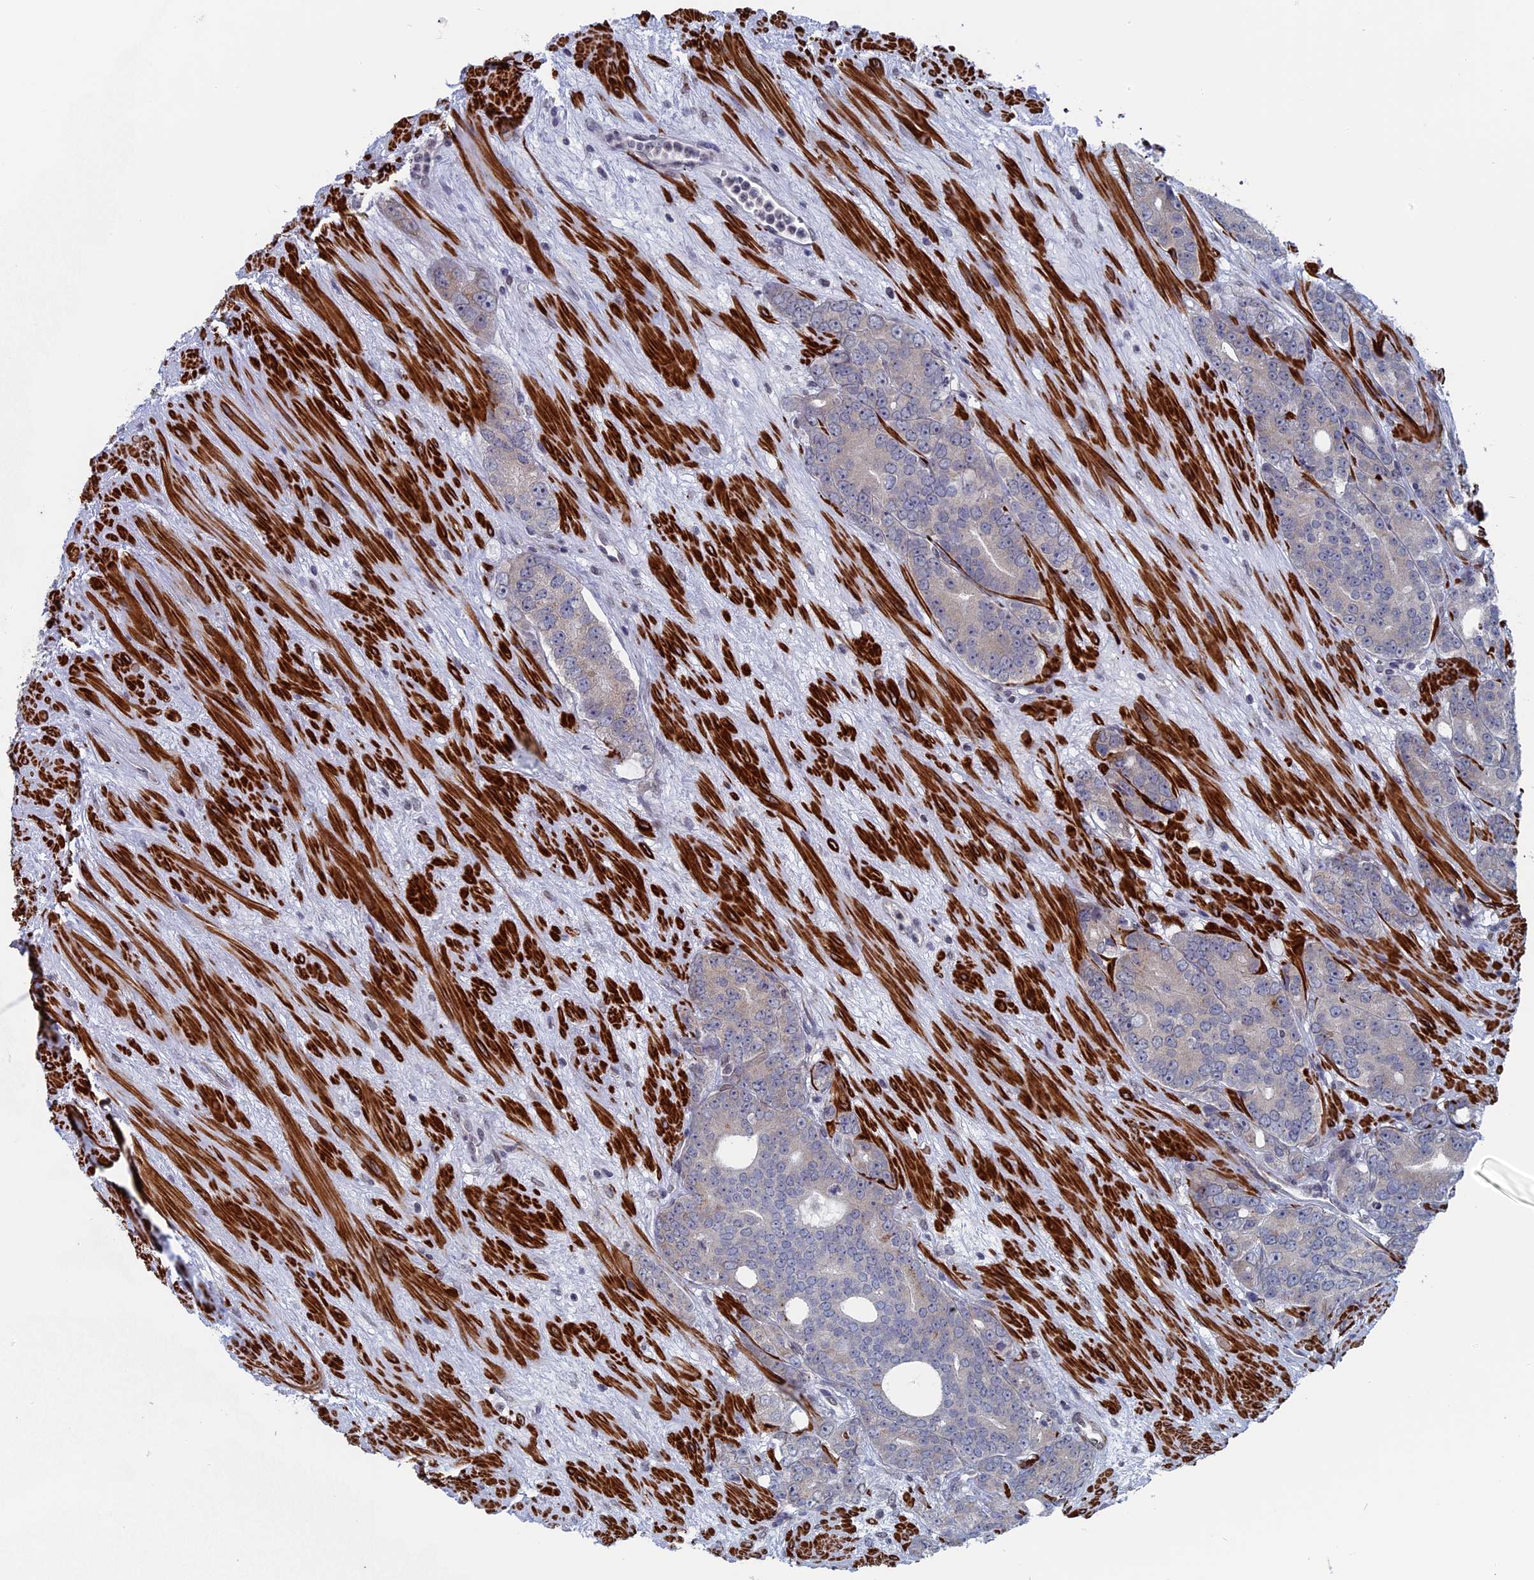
{"staining": {"intensity": "negative", "quantity": "none", "location": "none"}, "tissue": "prostate cancer", "cell_type": "Tumor cells", "image_type": "cancer", "snomed": [{"axis": "morphology", "description": "Adenocarcinoma, High grade"}, {"axis": "topography", "description": "Prostate"}], "caption": "The micrograph demonstrates no significant staining in tumor cells of prostate cancer.", "gene": "MTRF1", "patient": {"sex": "male", "age": 64}}